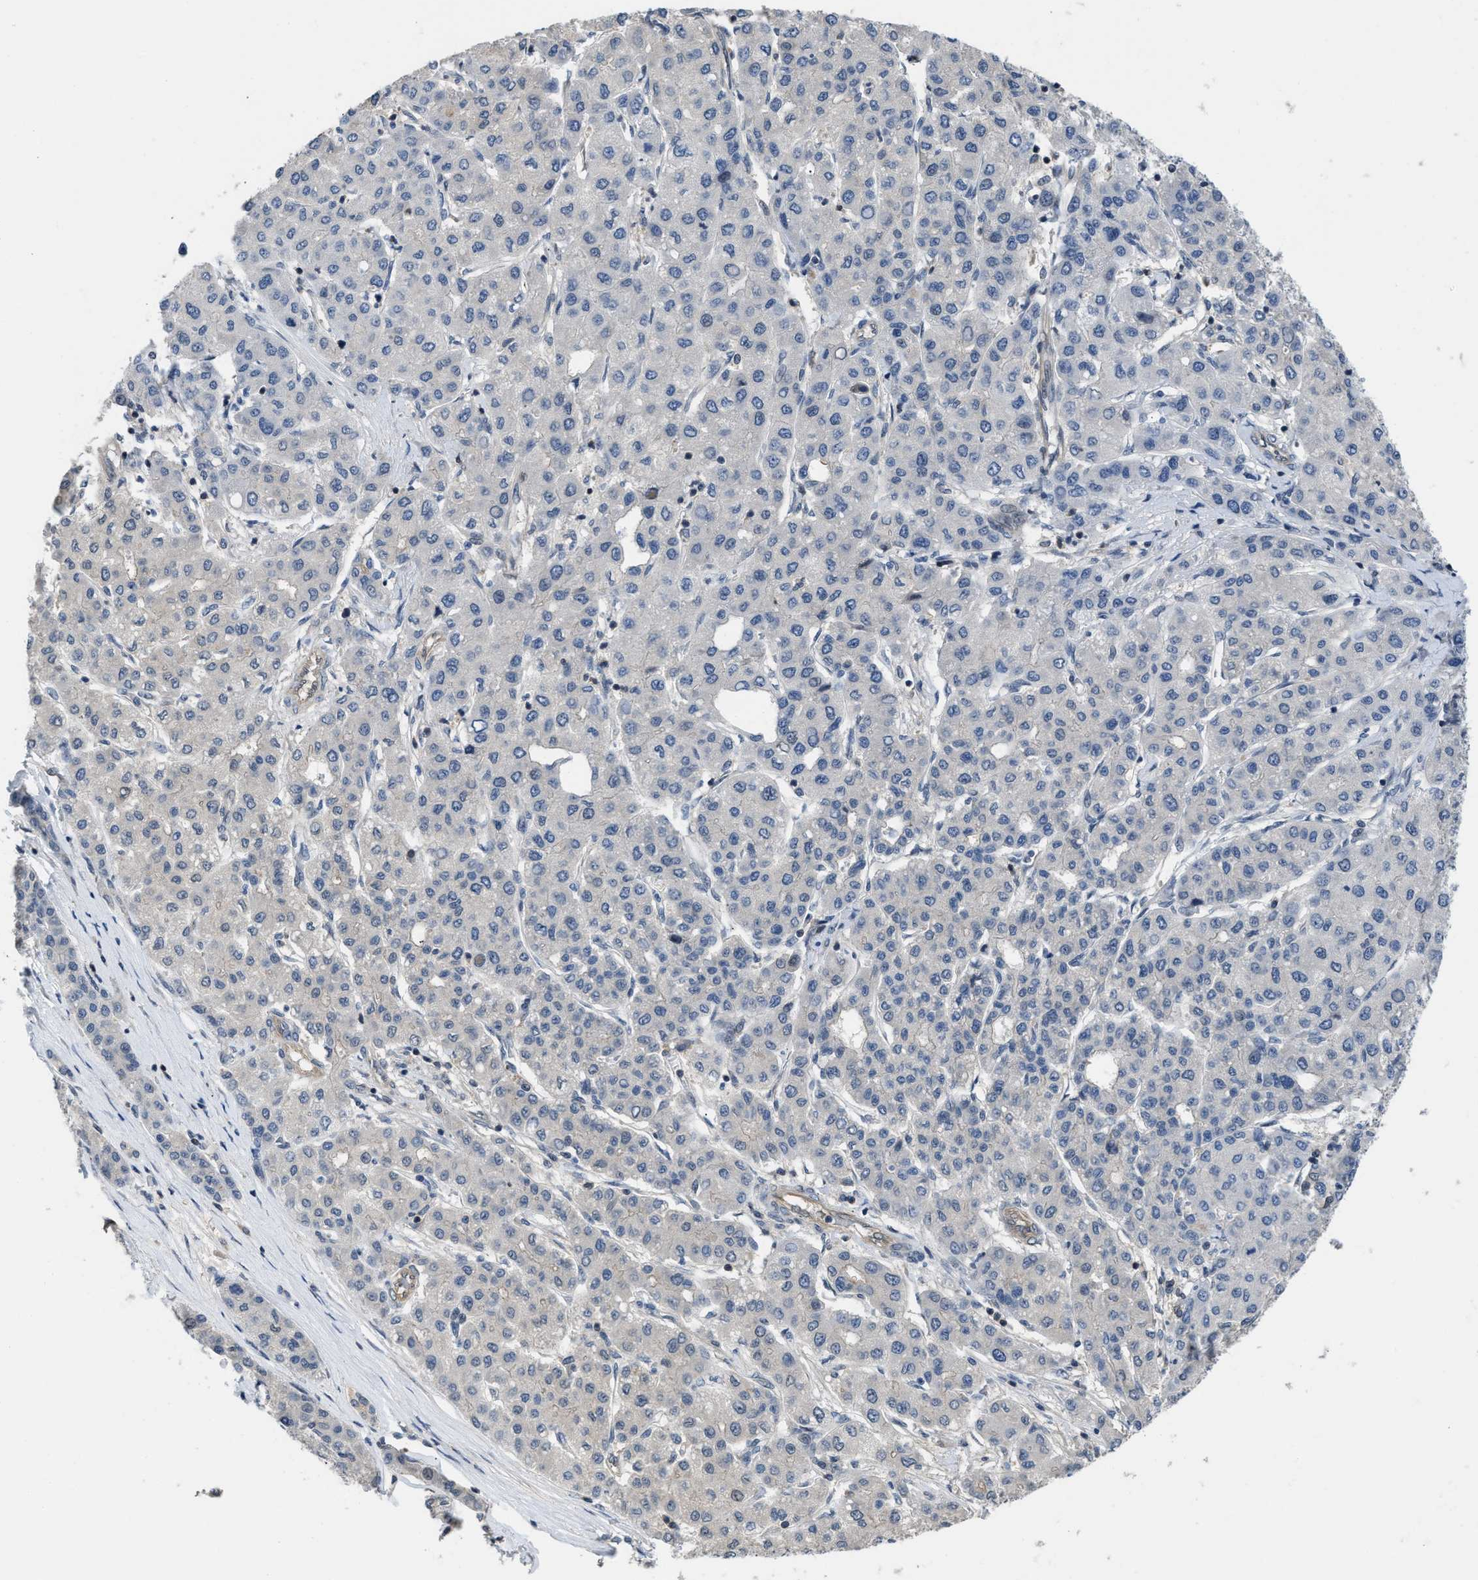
{"staining": {"intensity": "negative", "quantity": "none", "location": "none"}, "tissue": "liver cancer", "cell_type": "Tumor cells", "image_type": "cancer", "snomed": [{"axis": "morphology", "description": "Carcinoma, Hepatocellular, NOS"}, {"axis": "topography", "description": "Liver"}], "caption": "This is a micrograph of IHC staining of liver hepatocellular carcinoma, which shows no expression in tumor cells.", "gene": "TES", "patient": {"sex": "male", "age": 65}}